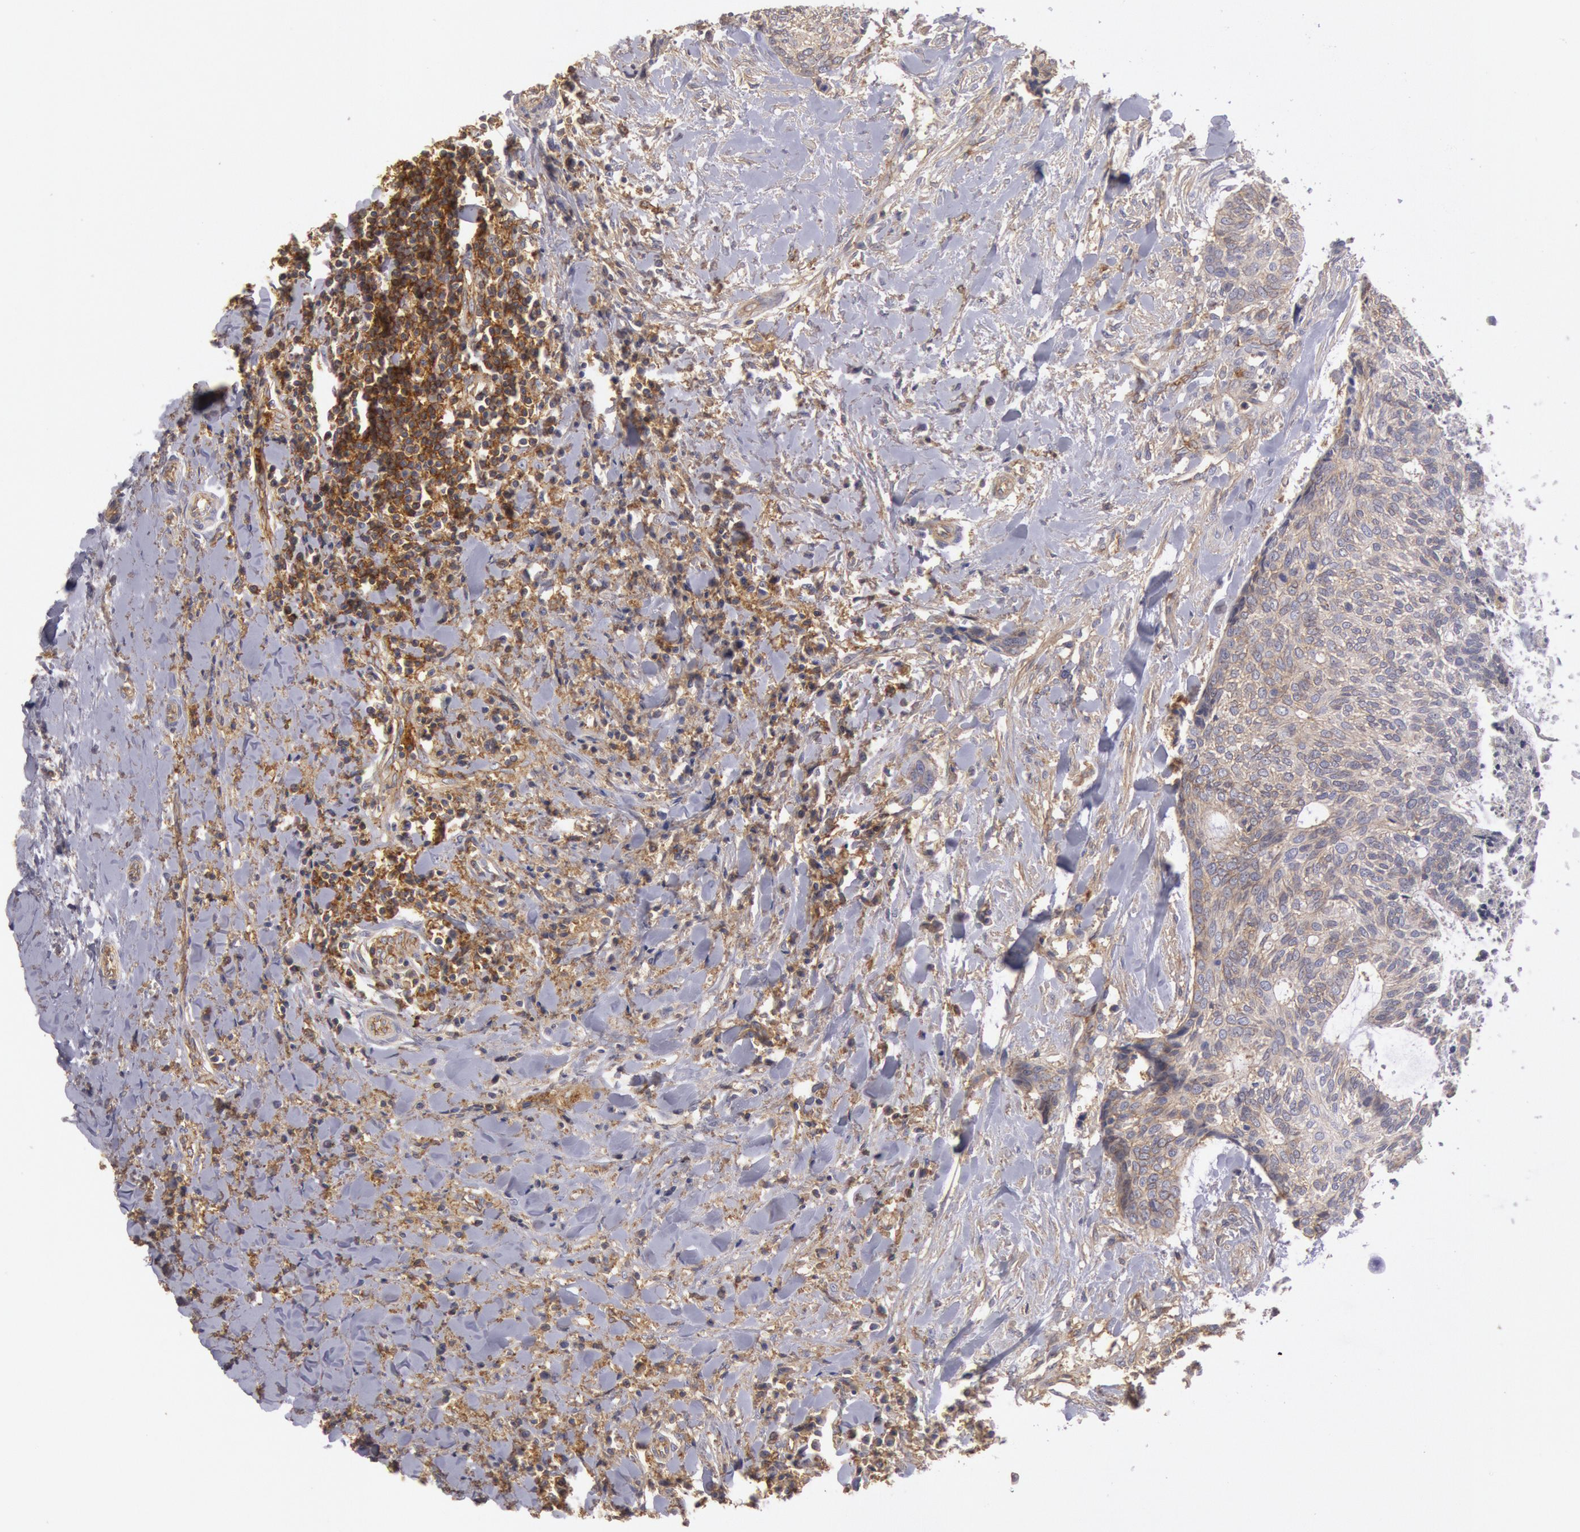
{"staining": {"intensity": "moderate", "quantity": "25%-75%", "location": "cytoplasmic/membranous"}, "tissue": "head and neck cancer", "cell_type": "Tumor cells", "image_type": "cancer", "snomed": [{"axis": "morphology", "description": "Squamous cell carcinoma, NOS"}, {"axis": "topography", "description": "Salivary gland"}, {"axis": "topography", "description": "Head-Neck"}], "caption": "Protein expression analysis of head and neck cancer (squamous cell carcinoma) demonstrates moderate cytoplasmic/membranous staining in approximately 25%-75% of tumor cells. (DAB (3,3'-diaminobenzidine) = brown stain, brightfield microscopy at high magnification).", "gene": "SNAP23", "patient": {"sex": "male", "age": 70}}